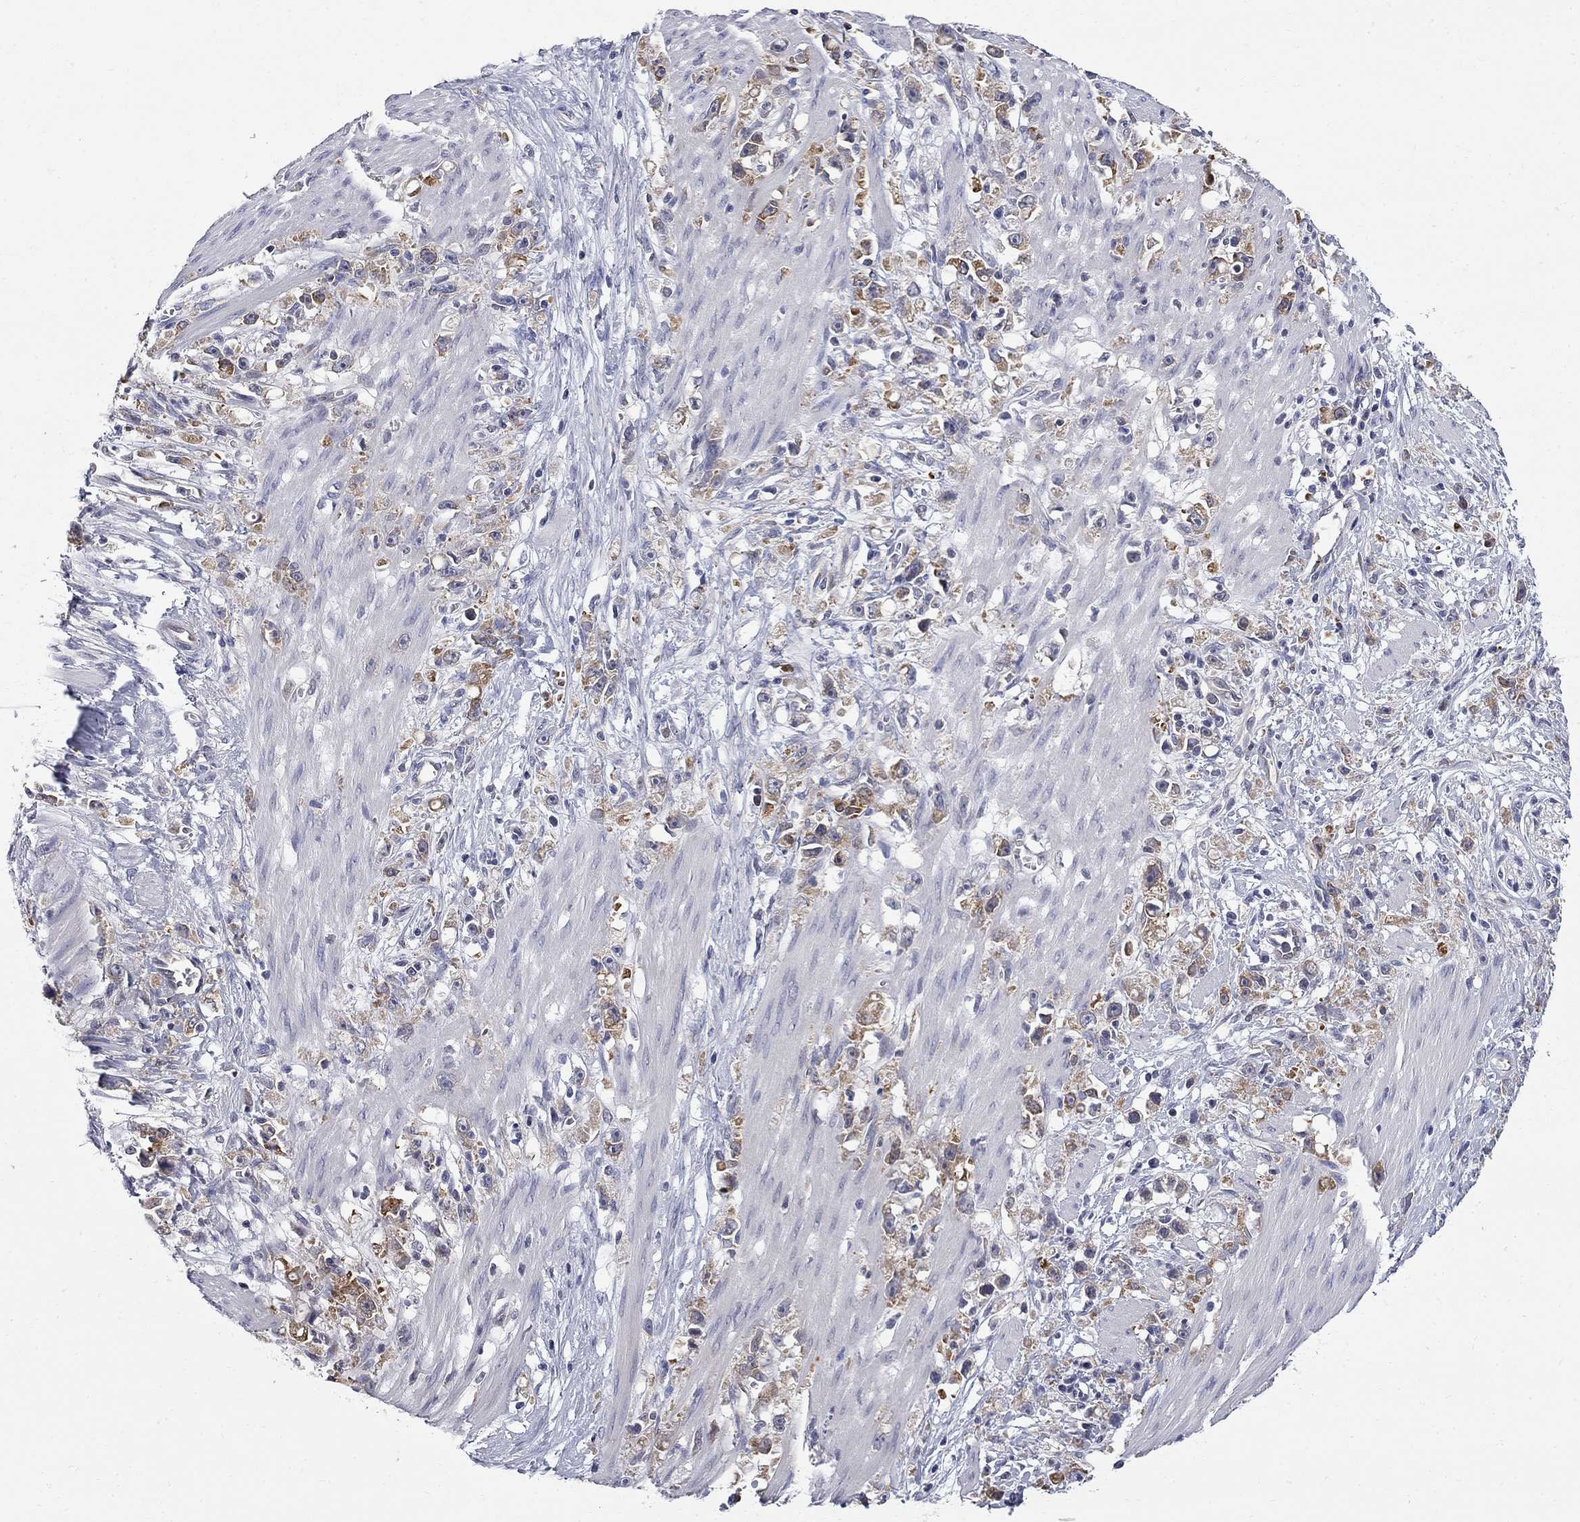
{"staining": {"intensity": "moderate", "quantity": "<25%", "location": "cytoplasmic/membranous"}, "tissue": "stomach cancer", "cell_type": "Tumor cells", "image_type": "cancer", "snomed": [{"axis": "morphology", "description": "Adenocarcinoma, NOS"}, {"axis": "topography", "description": "Stomach"}], "caption": "Protein analysis of stomach cancer tissue displays moderate cytoplasmic/membranous expression in about <25% of tumor cells. Using DAB (3,3'-diaminobenzidine) (brown) and hematoxylin (blue) stains, captured at high magnification using brightfield microscopy.", "gene": "GALNT8", "patient": {"sex": "female", "age": 59}}